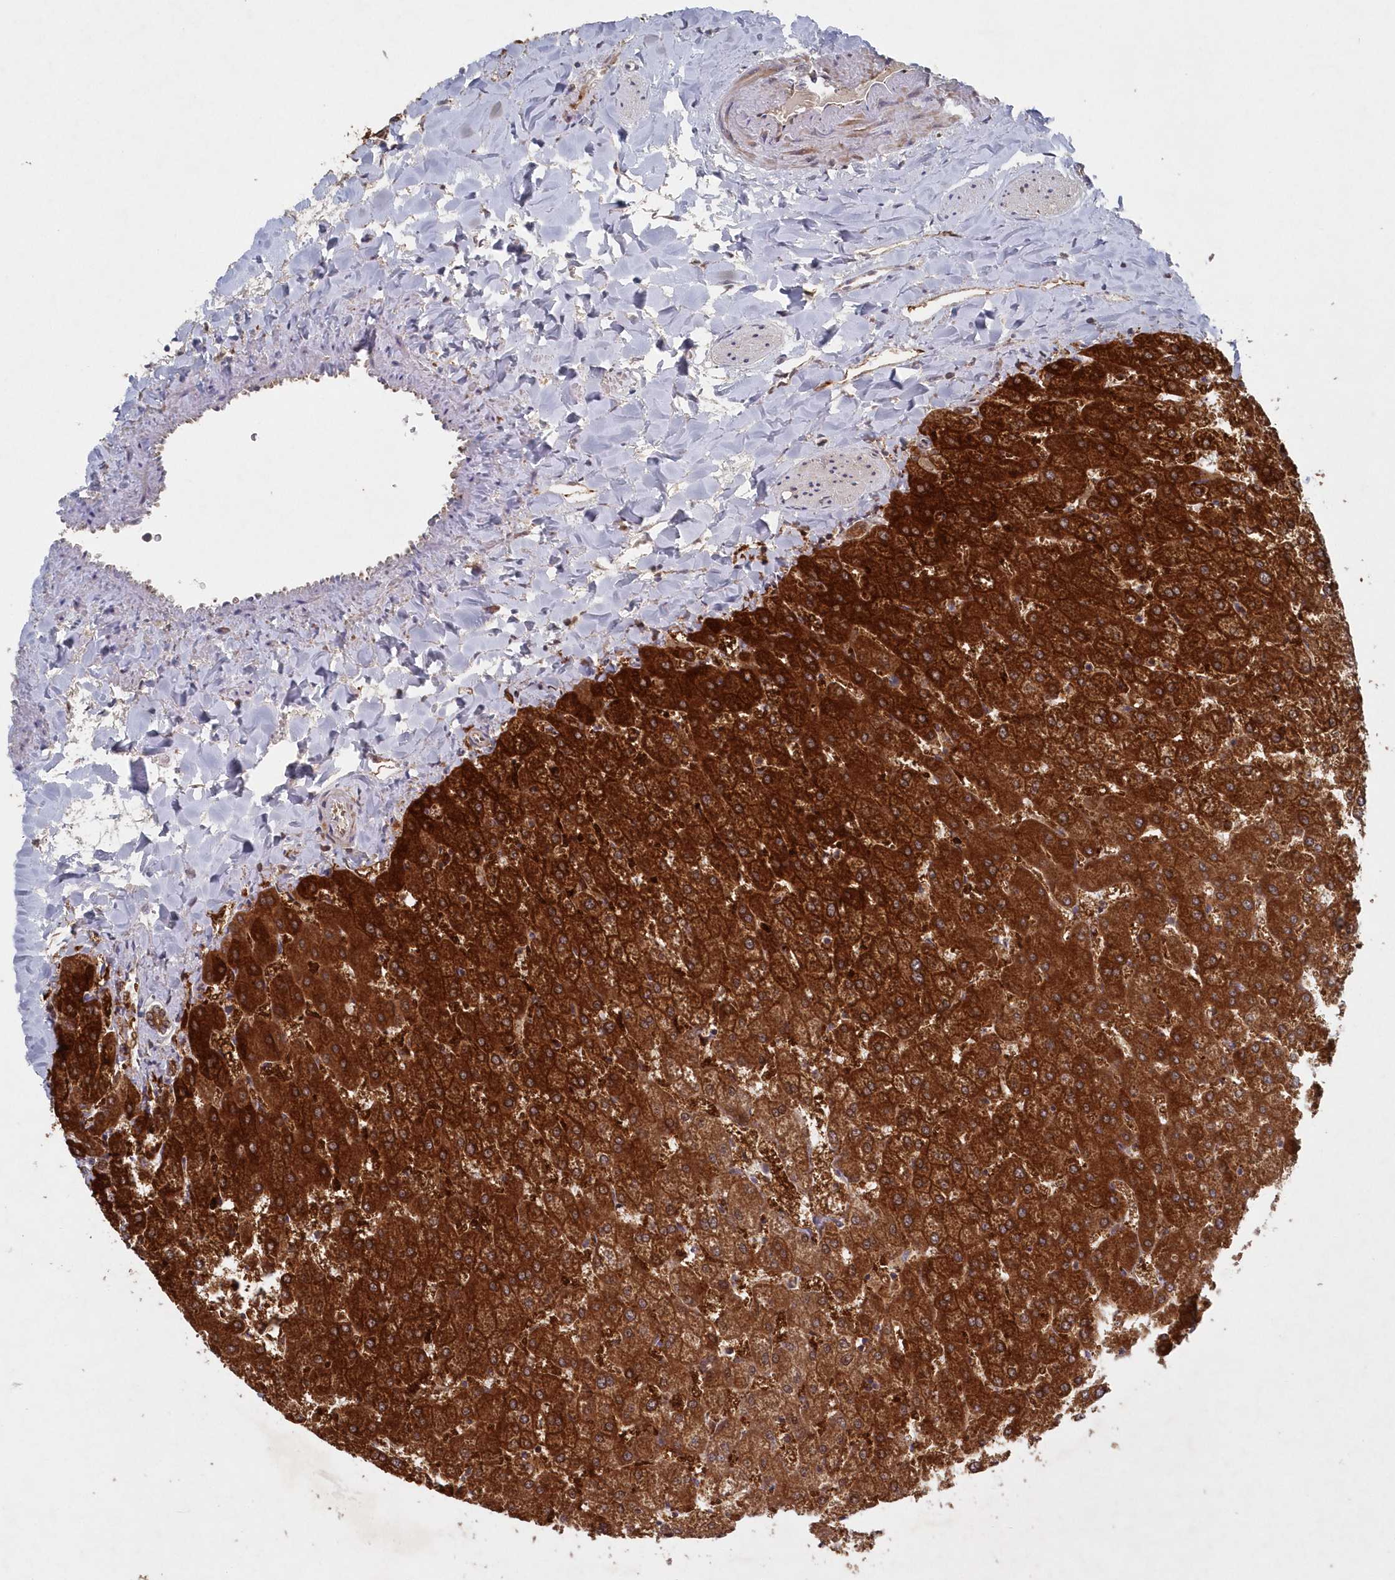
{"staining": {"intensity": "moderate", "quantity": ">75%", "location": "cytoplasmic/membranous"}, "tissue": "liver", "cell_type": "Cholangiocytes", "image_type": "normal", "snomed": [{"axis": "morphology", "description": "Normal tissue, NOS"}, {"axis": "topography", "description": "Liver"}], "caption": "This histopathology image shows normal liver stained with immunohistochemistry to label a protein in brown. The cytoplasmic/membranous of cholangiocytes show moderate positivity for the protein. Nuclei are counter-stained blue.", "gene": "ASNSD1", "patient": {"sex": "female", "age": 32}}